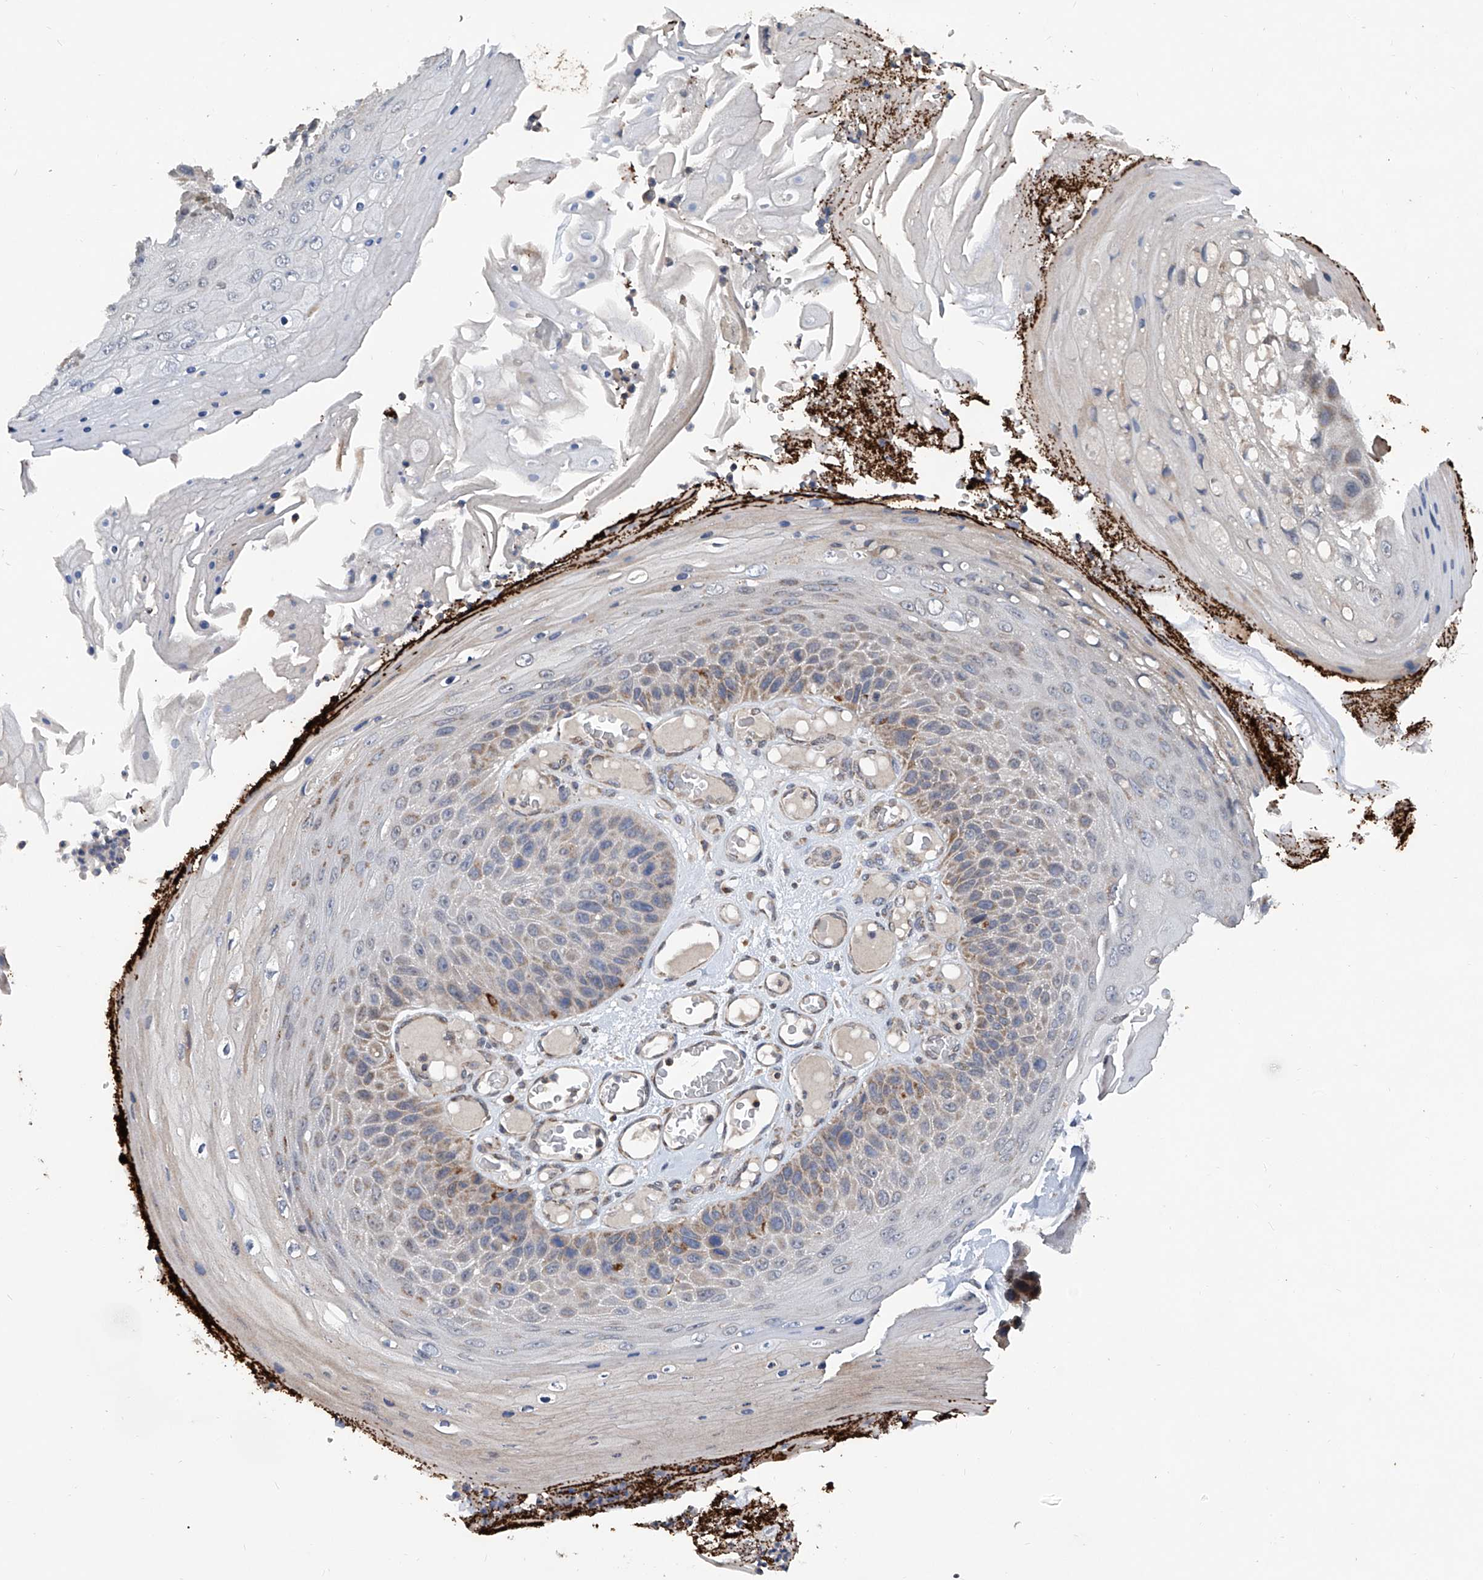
{"staining": {"intensity": "moderate", "quantity": "<25%", "location": "cytoplasmic/membranous"}, "tissue": "skin cancer", "cell_type": "Tumor cells", "image_type": "cancer", "snomed": [{"axis": "morphology", "description": "Squamous cell carcinoma, NOS"}, {"axis": "topography", "description": "Skin"}], "caption": "Squamous cell carcinoma (skin) stained for a protein (brown) shows moderate cytoplasmic/membranous positive expression in approximately <25% of tumor cells.", "gene": "BCKDHB", "patient": {"sex": "female", "age": 88}}